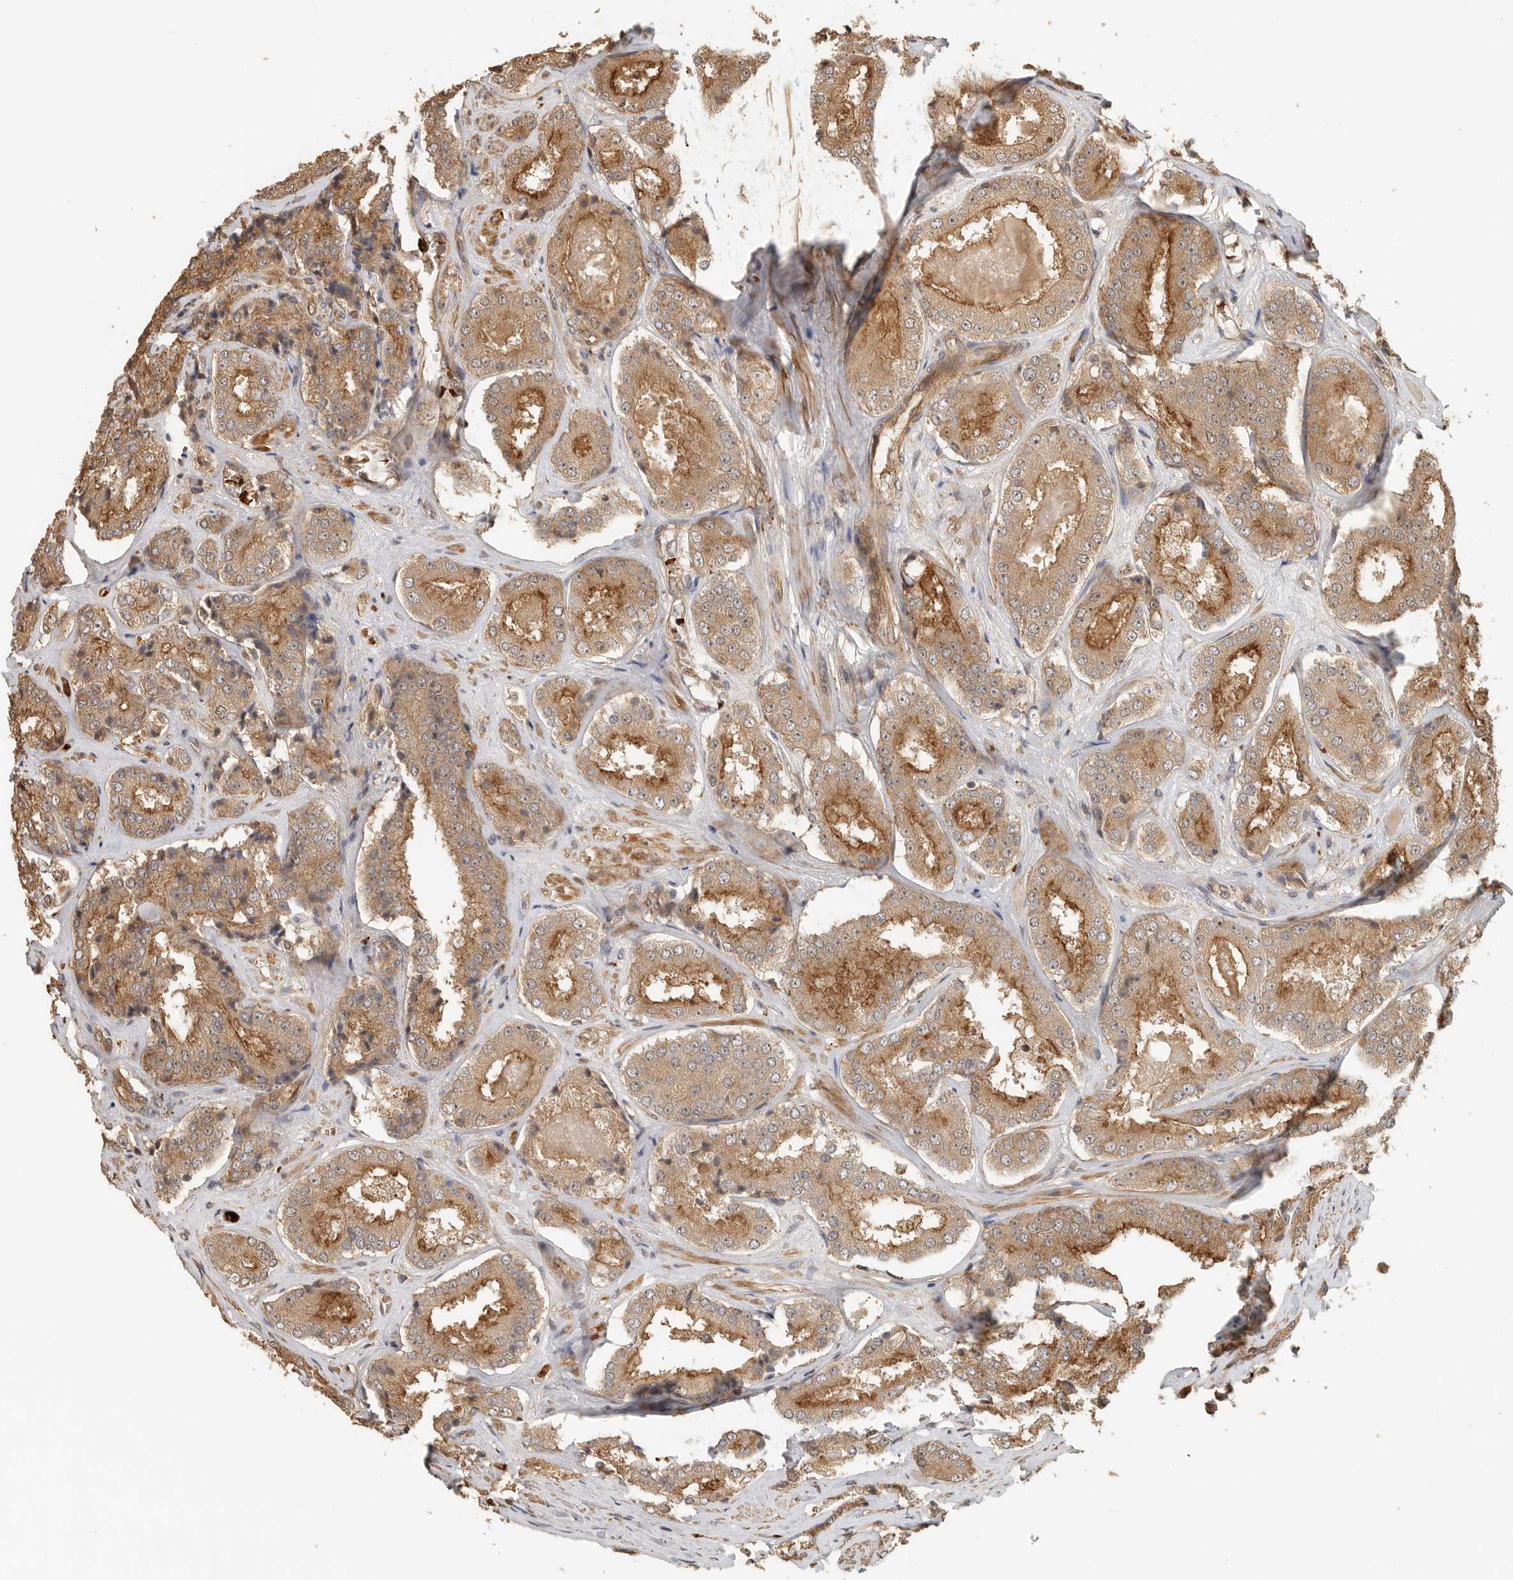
{"staining": {"intensity": "moderate", "quantity": ">75%", "location": "cytoplasmic/membranous"}, "tissue": "prostate cancer", "cell_type": "Tumor cells", "image_type": "cancer", "snomed": [{"axis": "morphology", "description": "Adenocarcinoma, High grade"}, {"axis": "topography", "description": "Prostate"}], "caption": "Prostate cancer stained with immunohistochemistry exhibits moderate cytoplasmic/membranous staining in approximately >75% of tumor cells.", "gene": "OTUD6B", "patient": {"sex": "male", "age": 65}}